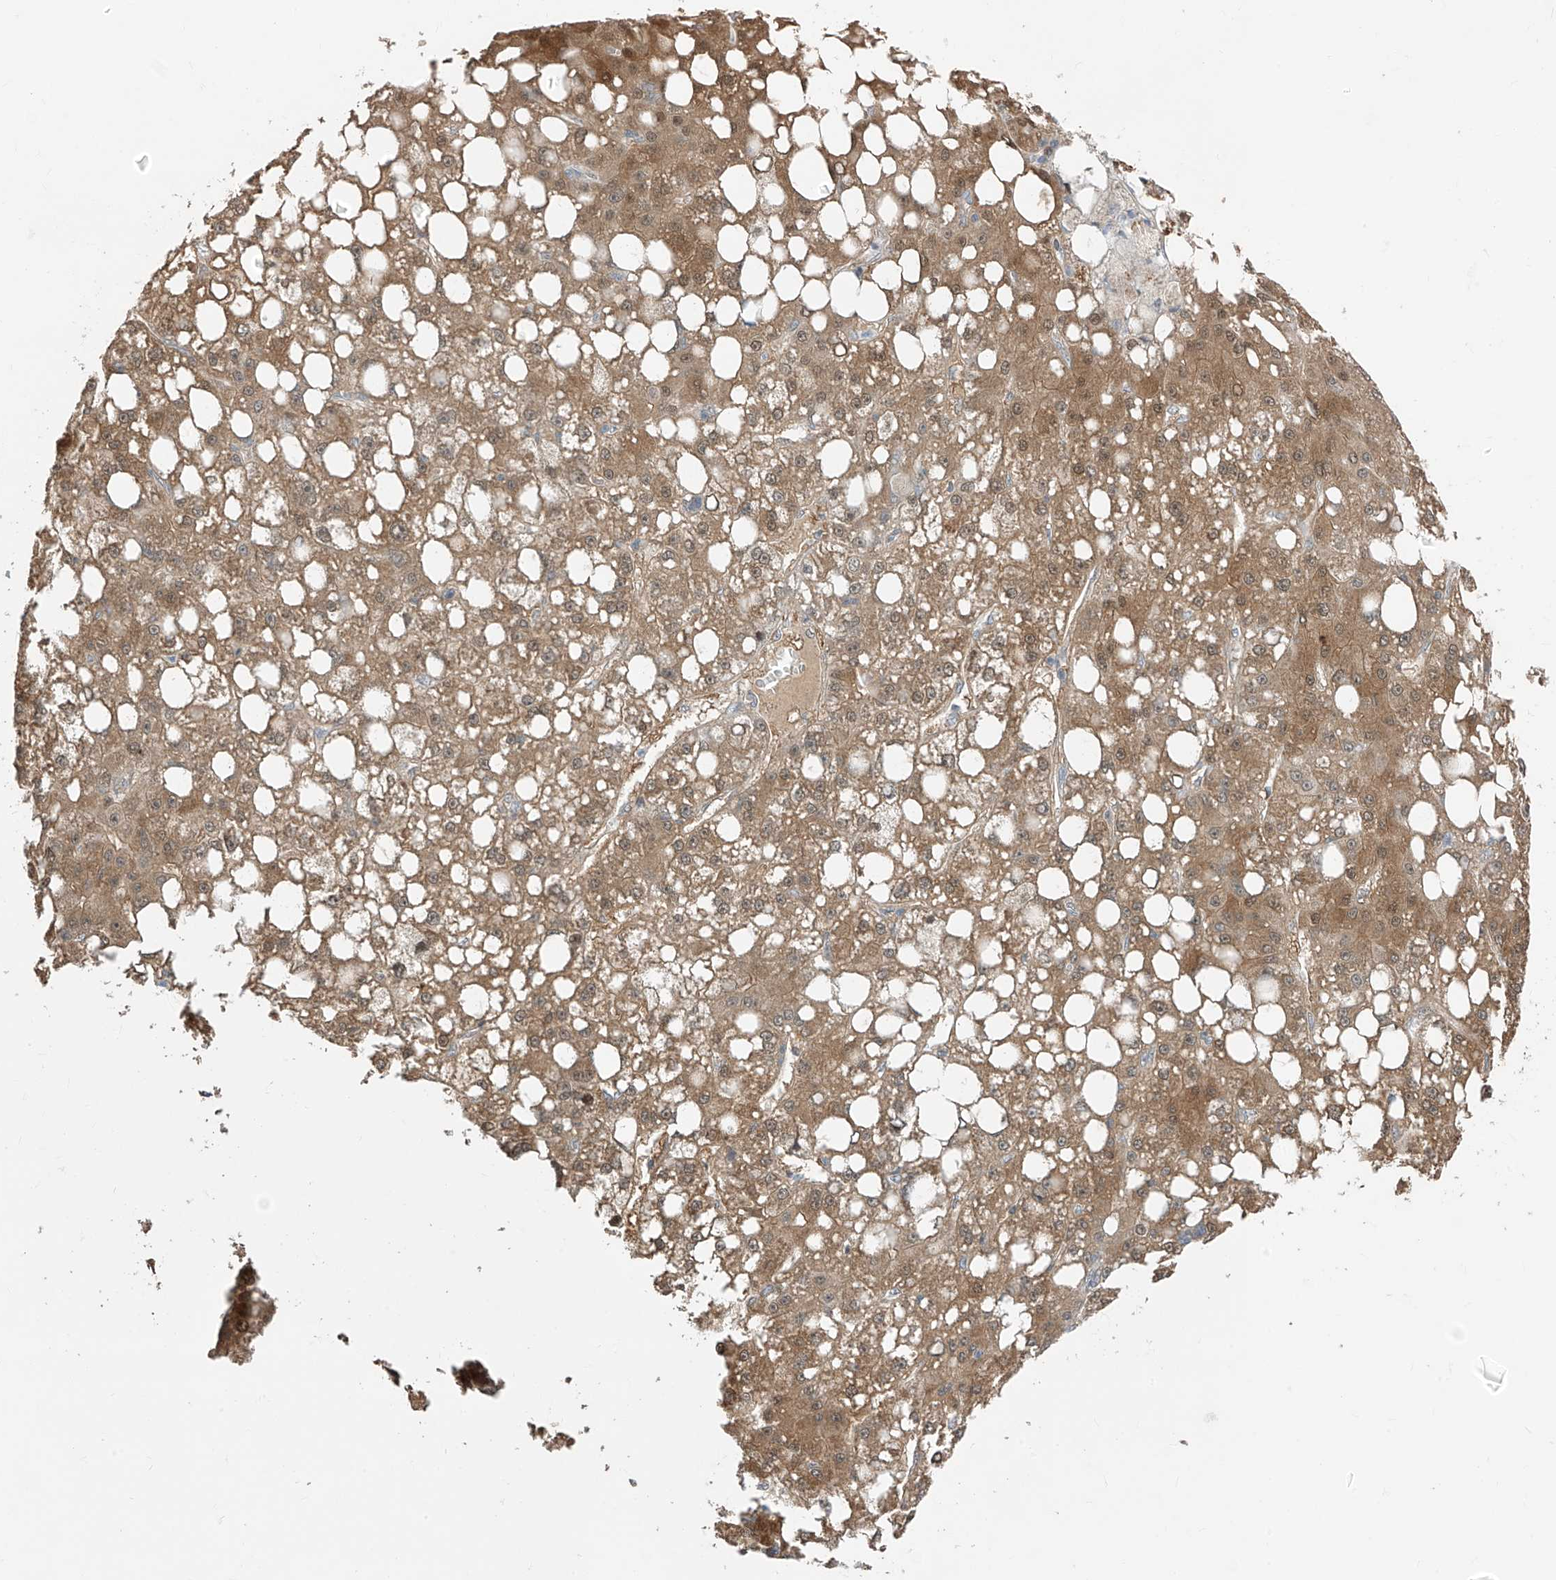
{"staining": {"intensity": "moderate", "quantity": "25%-75%", "location": "cytoplasmic/membranous"}, "tissue": "liver cancer", "cell_type": "Tumor cells", "image_type": "cancer", "snomed": [{"axis": "morphology", "description": "Carcinoma, Hepatocellular, NOS"}, {"axis": "topography", "description": "Liver"}], "caption": "There is medium levels of moderate cytoplasmic/membranous staining in tumor cells of liver hepatocellular carcinoma, as demonstrated by immunohistochemical staining (brown color).", "gene": "TTC38", "patient": {"sex": "male", "age": 67}}